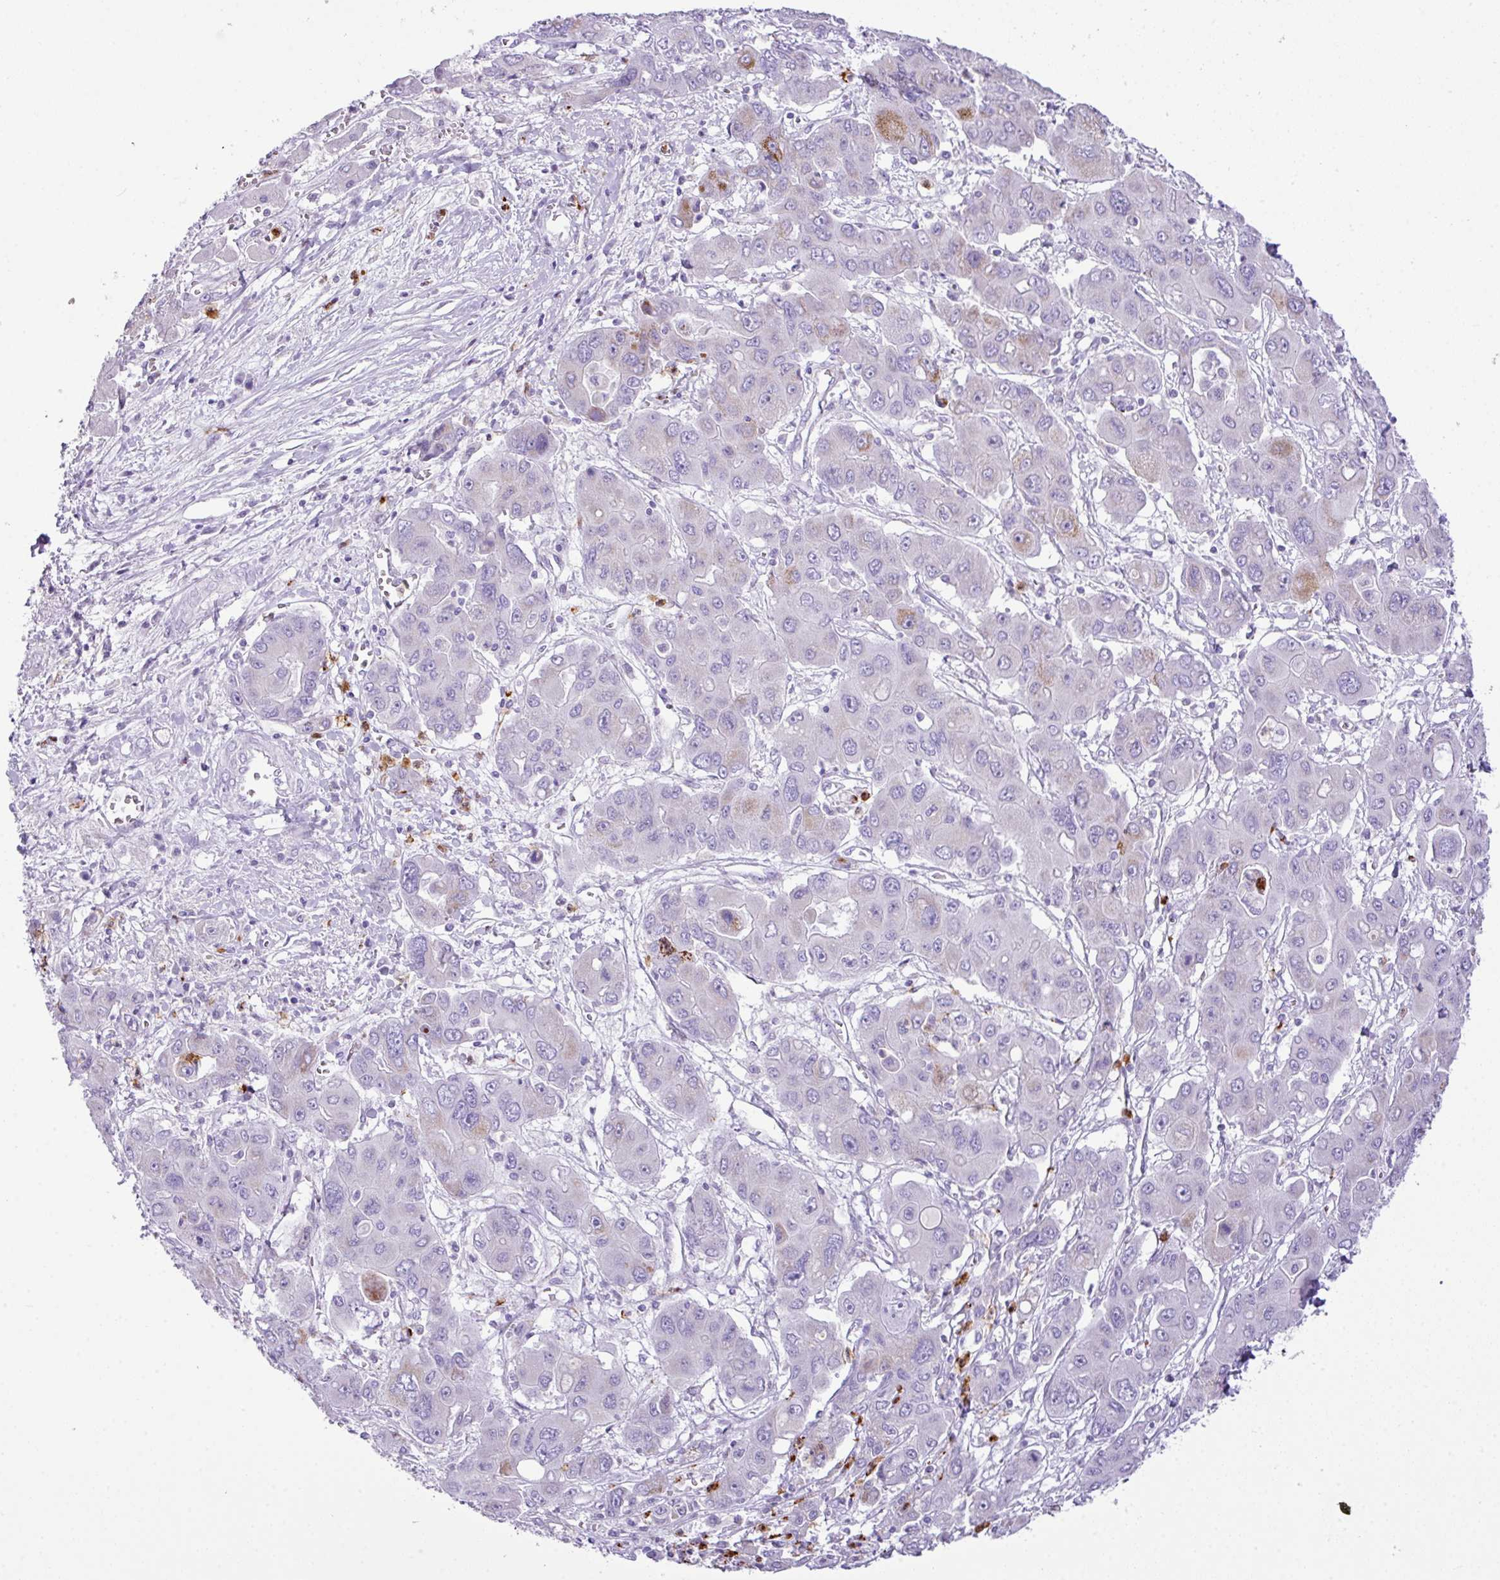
{"staining": {"intensity": "moderate", "quantity": "<25%", "location": "cytoplasmic/membranous"}, "tissue": "liver cancer", "cell_type": "Tumor cells", "image_type": "cancer", "snomed": [{"axis": "morphology", "description": "Cholangiocarcinoma"}, {"axis": "topography", "description": "Liver"}], "caption": "This is a micrograph of immunohistochemistry staining of cholangiocarcinoma (liver), which shows moderate staining in the cytoplasmic/membranous of tumor cells.", "gene": "RCAN2", "patient": {"sex": "male", "age": 67}}